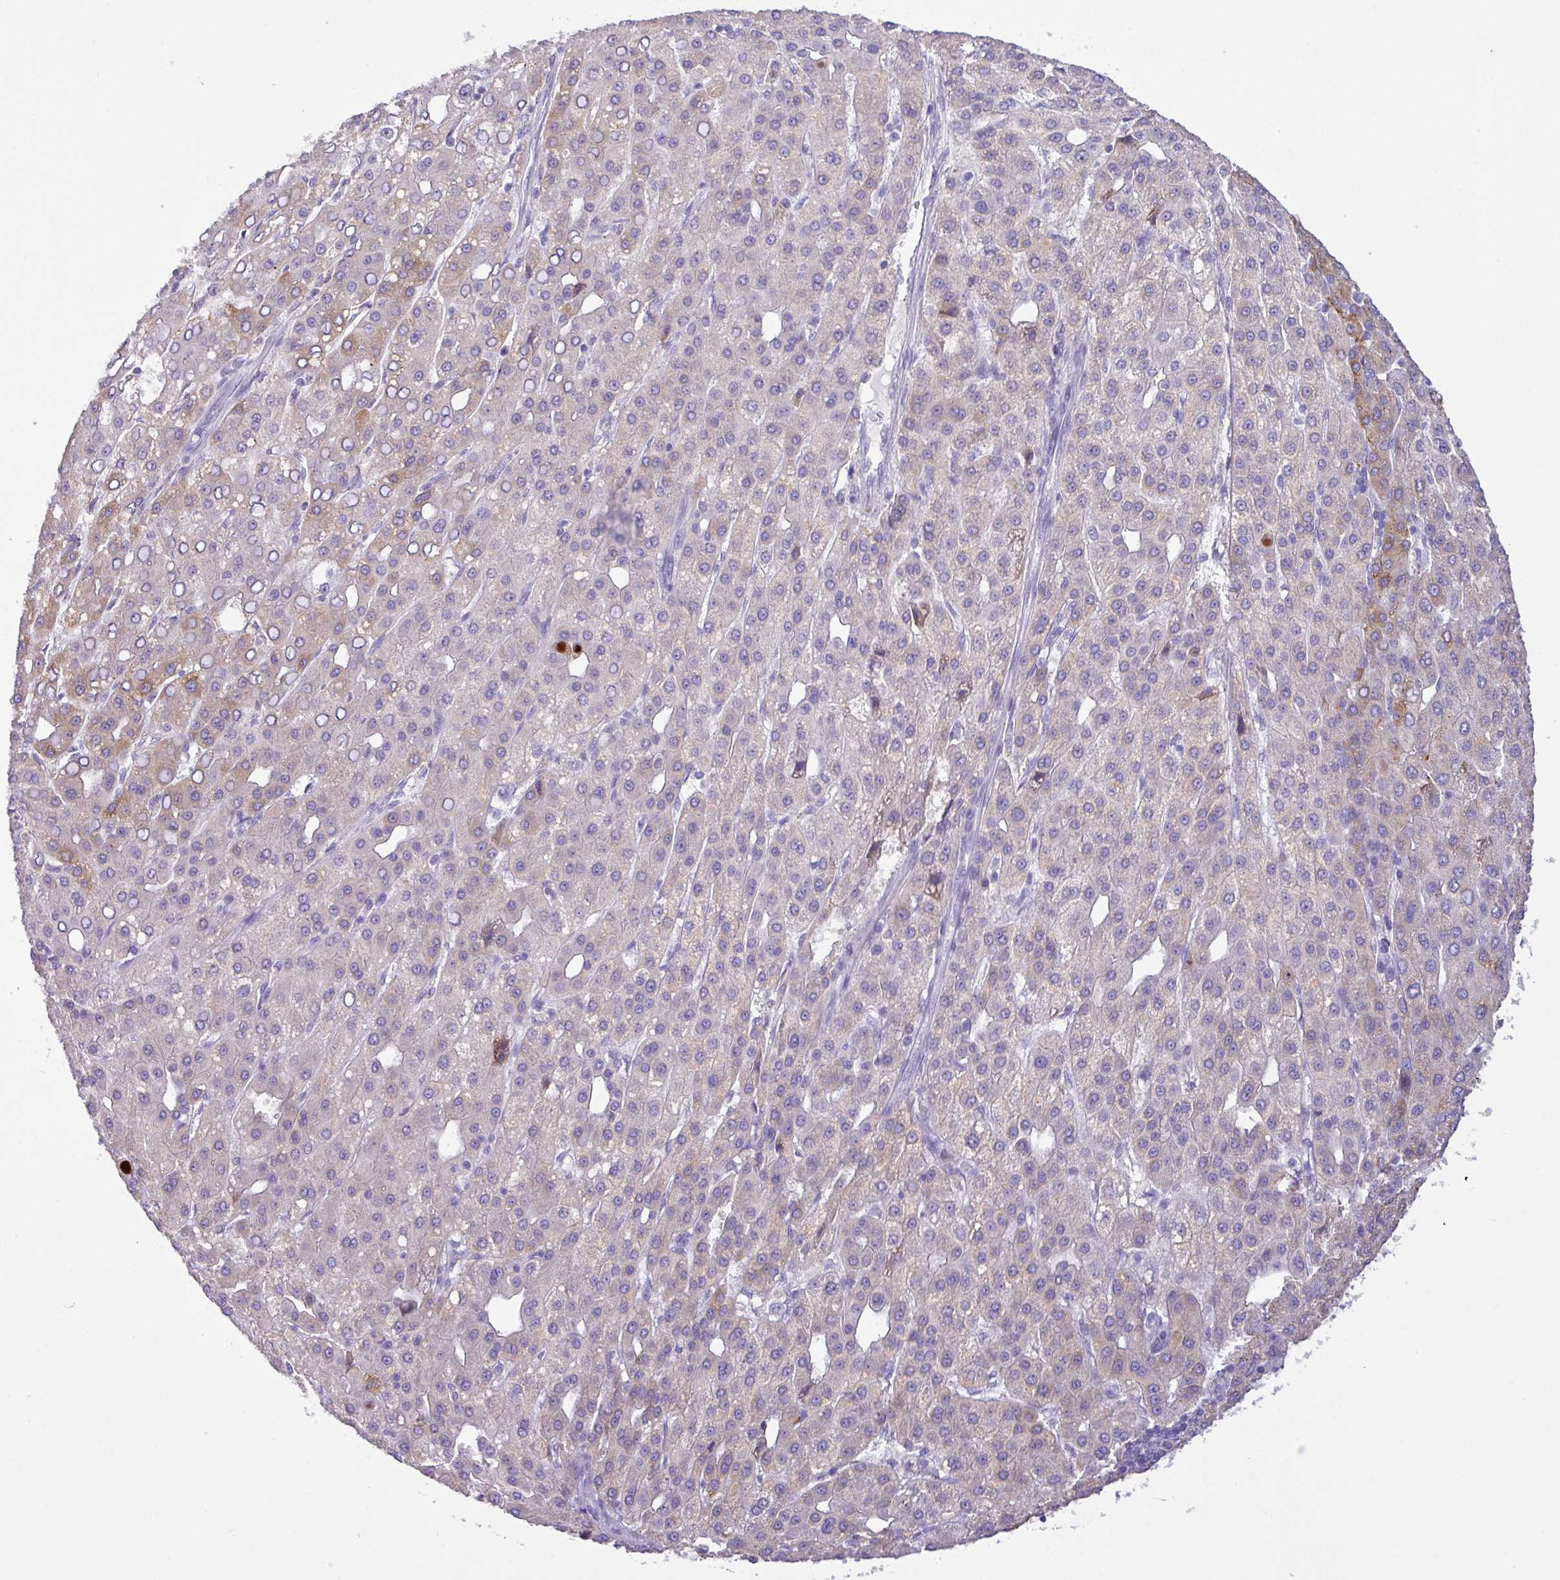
{"staining": {"intensity": "weak", "quantity": "<25%", "location": "cytoplasmic/membranous"}, "tissue": "liver cancer", "cell_type": "Tumor cells", "image_type": "cancer", "snomed": [{"axis": "morphology", "description": "Carcinoma, Hepatocellular, NOS"}, {"axis": "topography", "description": "Liver"}], "caption": "Photomicrograph shows no protein expression in tumor cells of liver hepatocellular carcinoma tissue.", "gene": "RGS21", "patient": {"sex": "male", "age": 65}}